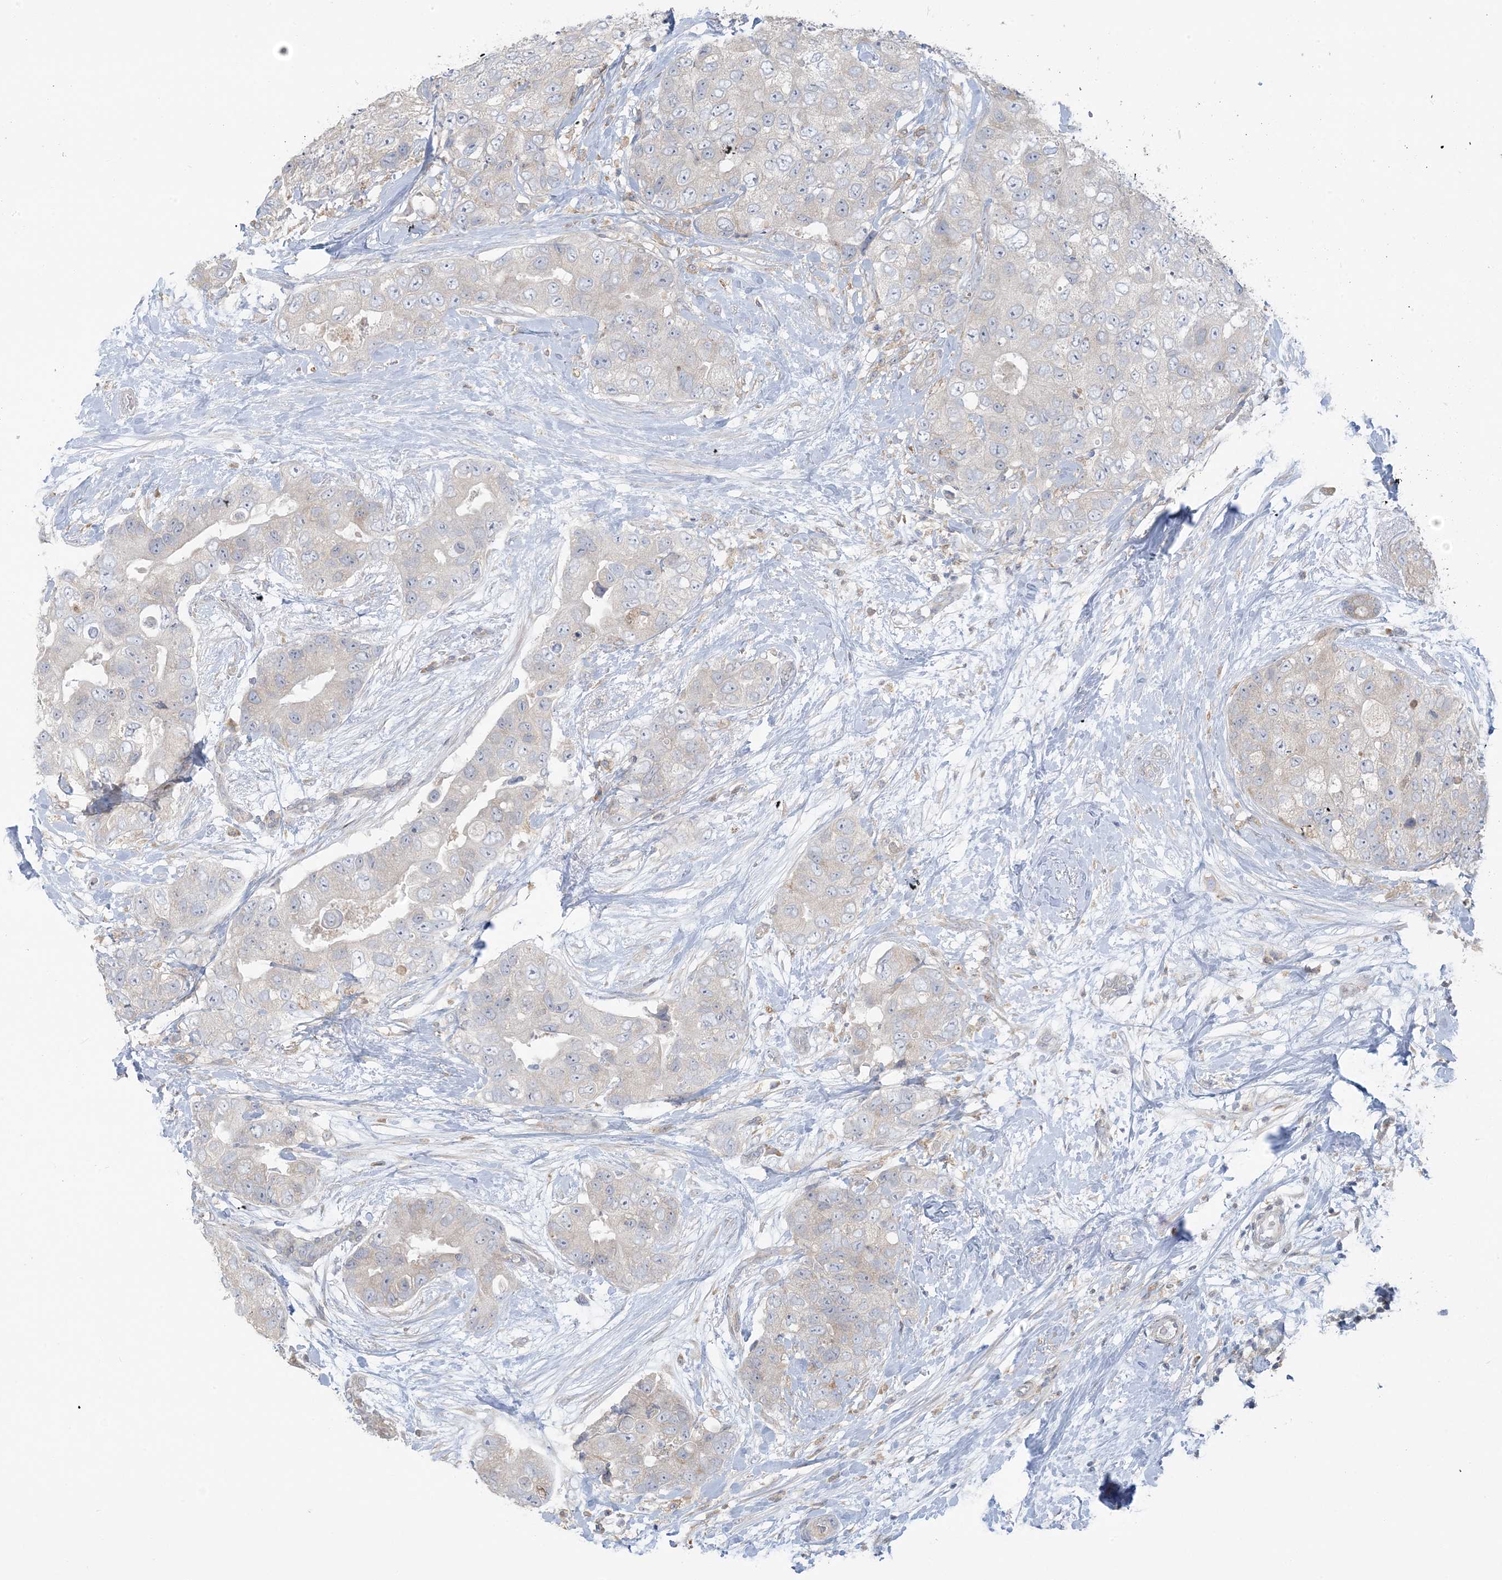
{"staining": {"intensity": "negative", "quantity": "none", "location": "none"}, "tissue": "breast cancer", "cell_type": "Tumor cells", "image_type": "cancer", "snomed": [{"axis": "morphology", "description": "Duct carcinoma"}, {"axis": "topography", "description": "Breast"}], "caption": "Infiltrating ductal carcinoma (breast) stained for a protein using IHC exhibits no positivity tumor cells.", "gene": "EEFSEC", "patient": {"sex": "female", "age": 62}}